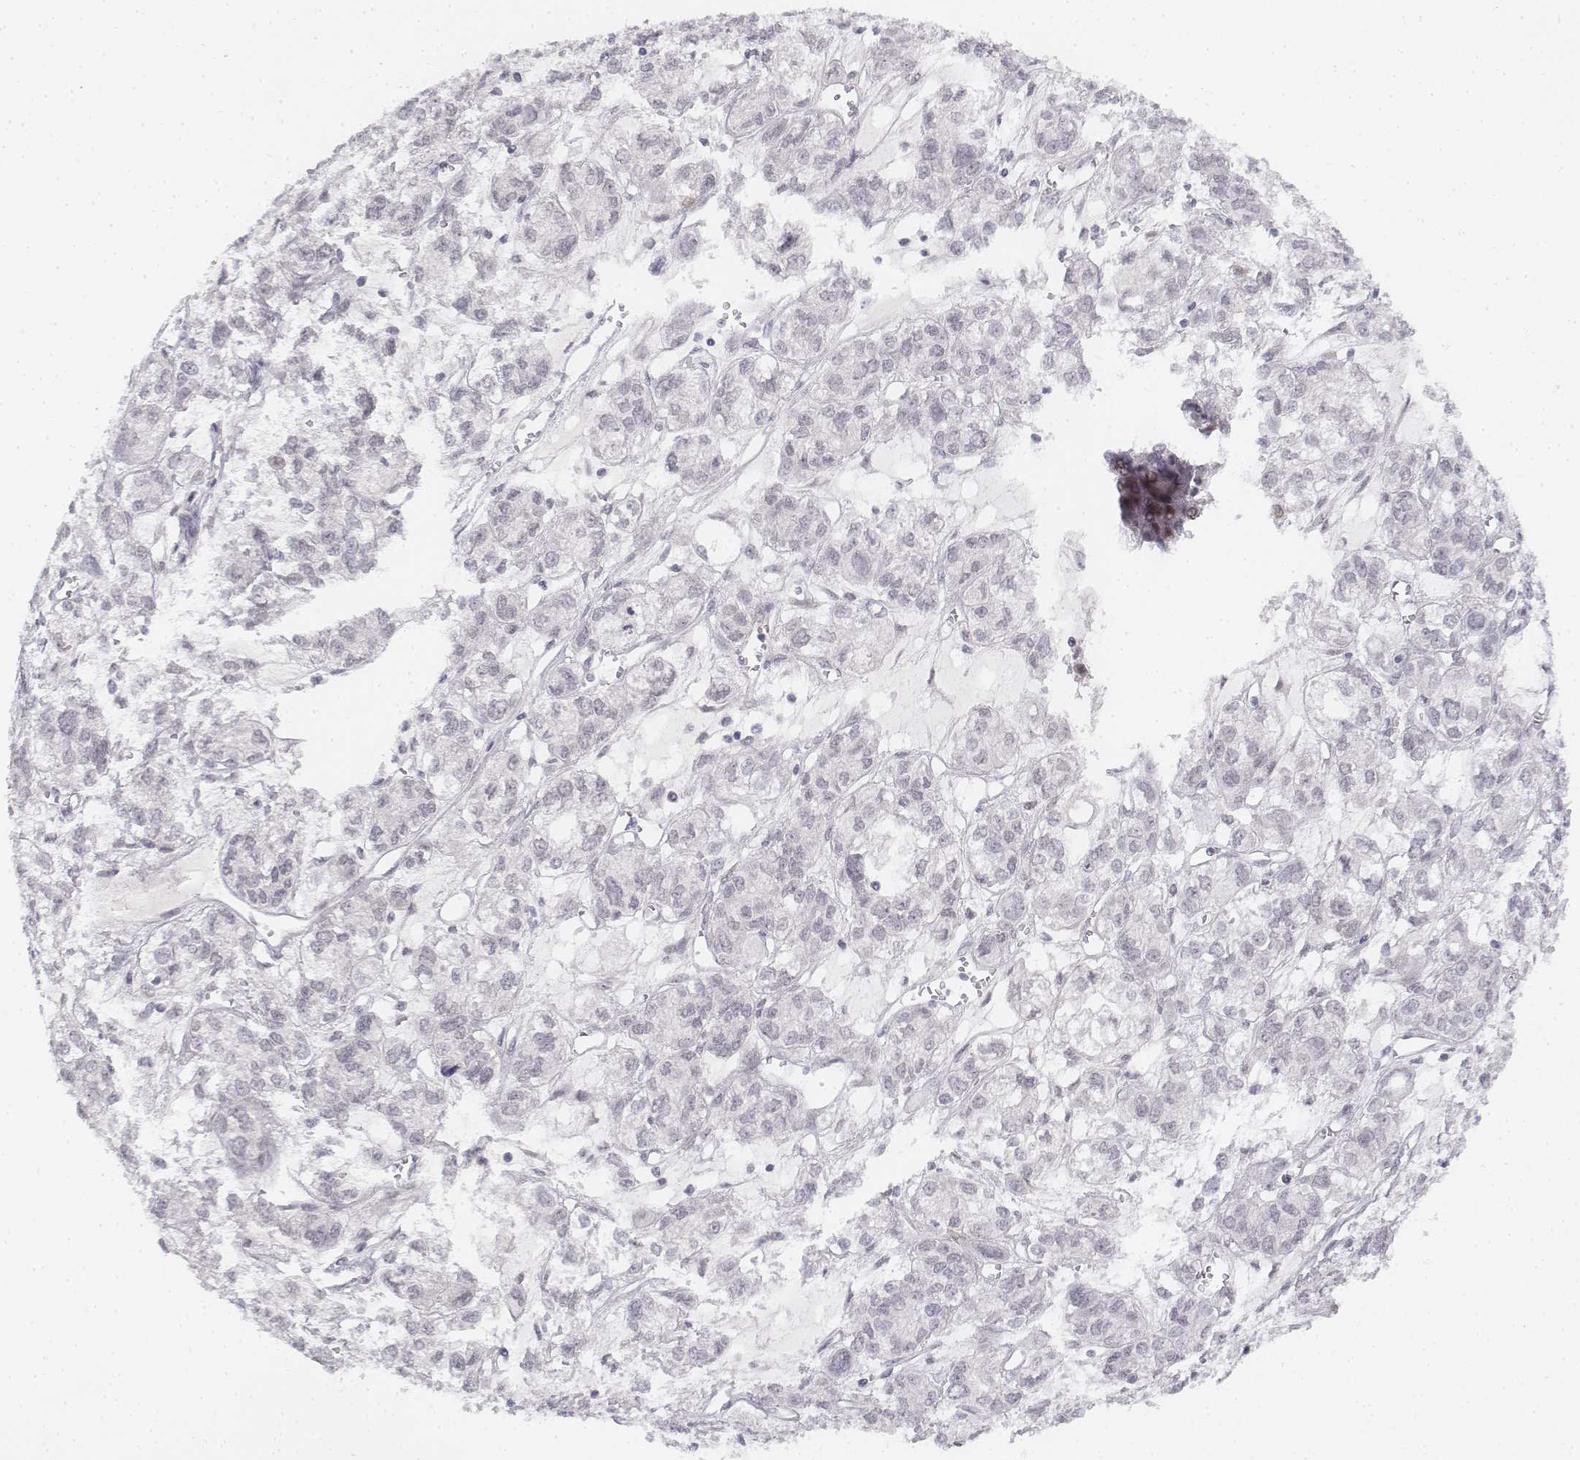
{"staining": {"intensity": "negative", "quantity": "none", "location": "none"}, "tissue": "ovarian cancer", "cell_type": "Tumor cells", "image_type": "cancer", "snomed": [{"axis": "morphology", "description": "Carcinoma, endometroid"}, {"axis": "topography", "description": "Ovary"}], "caption": "The histopathology image exhibits no significant expression in tumor cells of endometroid carcinoma (ovarian).", "gene": "KRT84", "patient": {"sex": "female", "age": 64}}